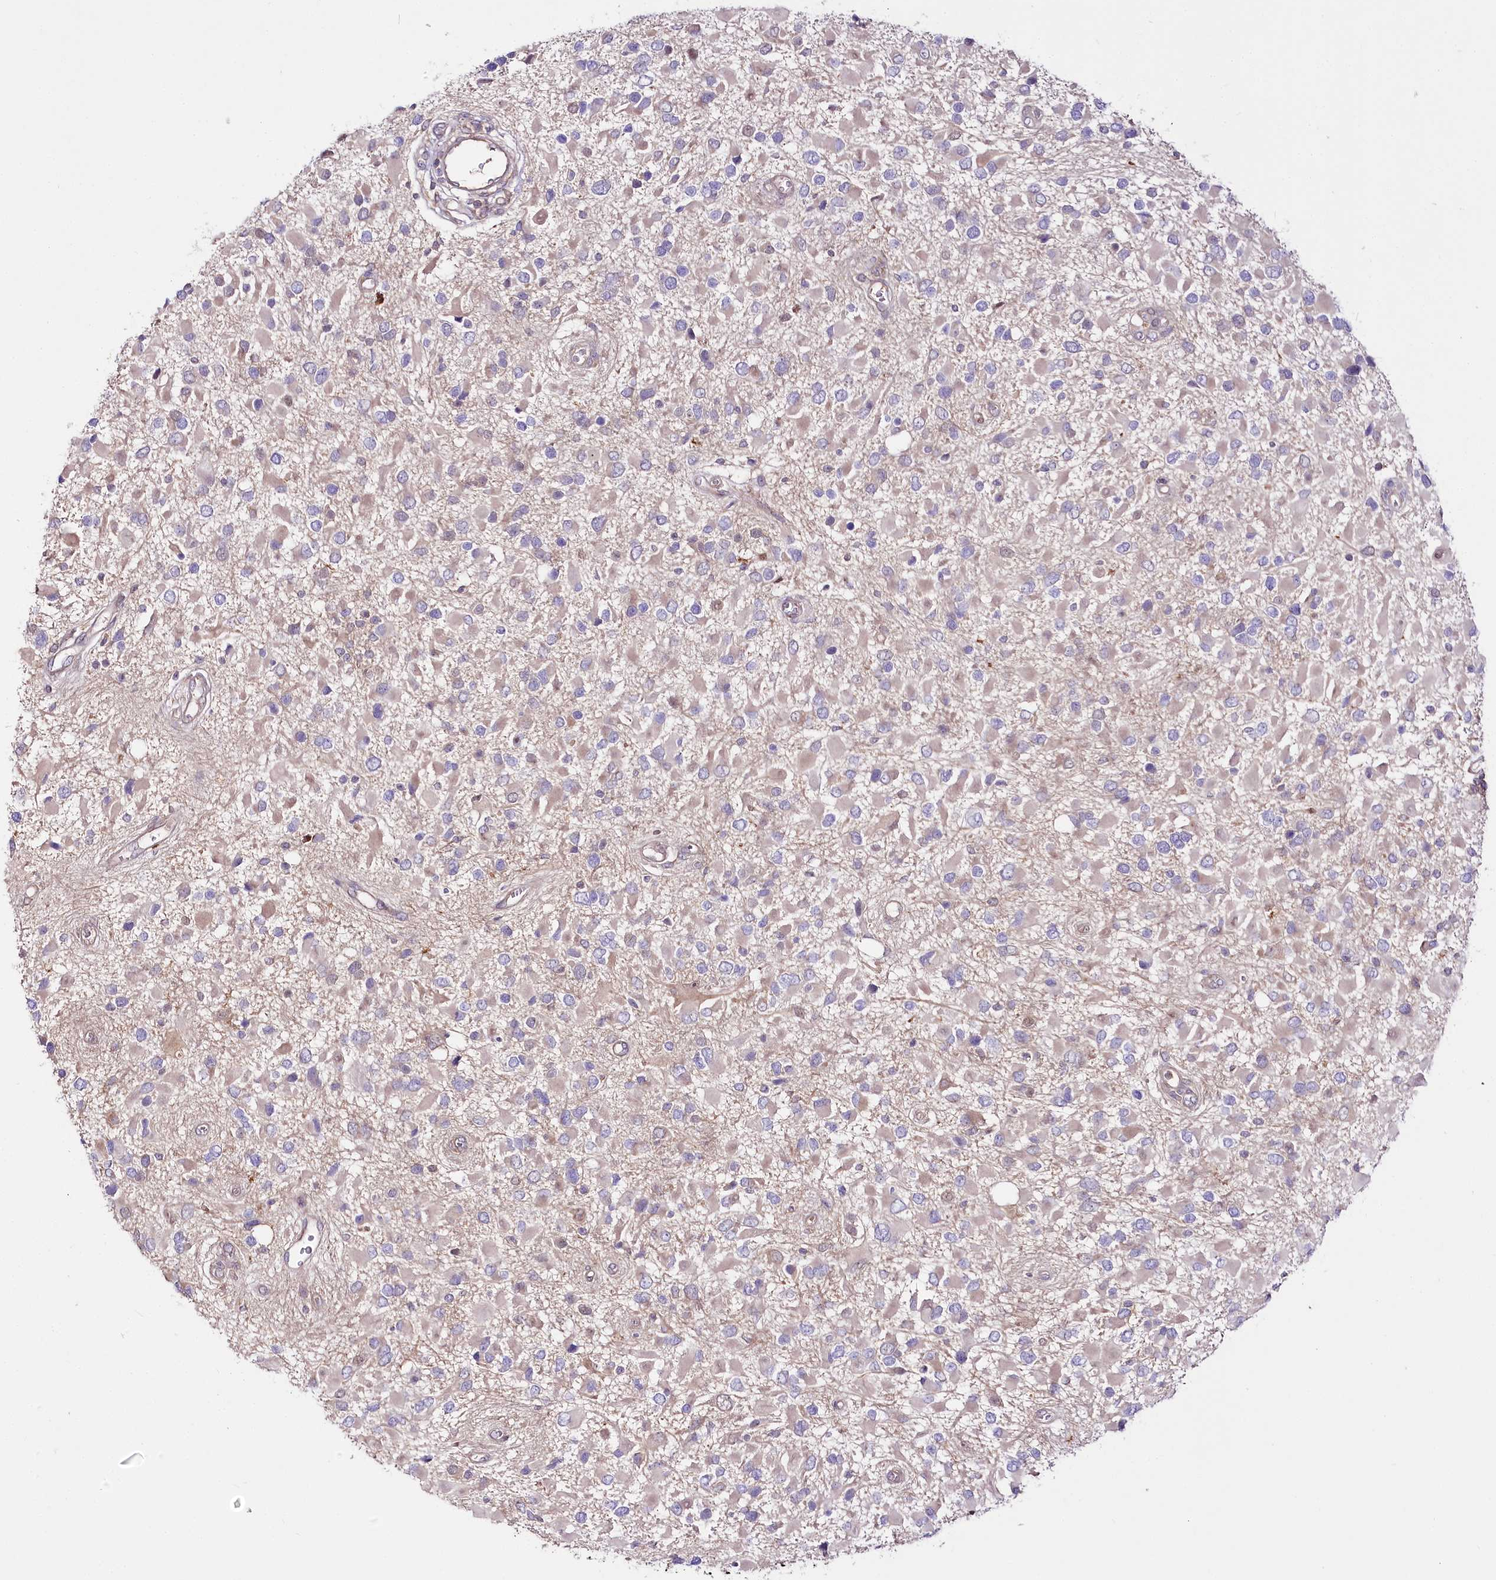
{"staining": {"intensity": "negative", "quantity": "none", "location": "none"}, "tissue": "glioma", "cell_type": "Tumor cells", "image_type": "cancer", "snomed": [{"axis": "morphology", "description": "Glioma, malignant, High grade"}, {"axis": "topography", "description": "Brain"}], "caption": "Tumor cells are negative for brown protein staining in malignant glioma (high-grade).", "gene": "UGP2", "patient": {"sex": "male", "age": 53}}